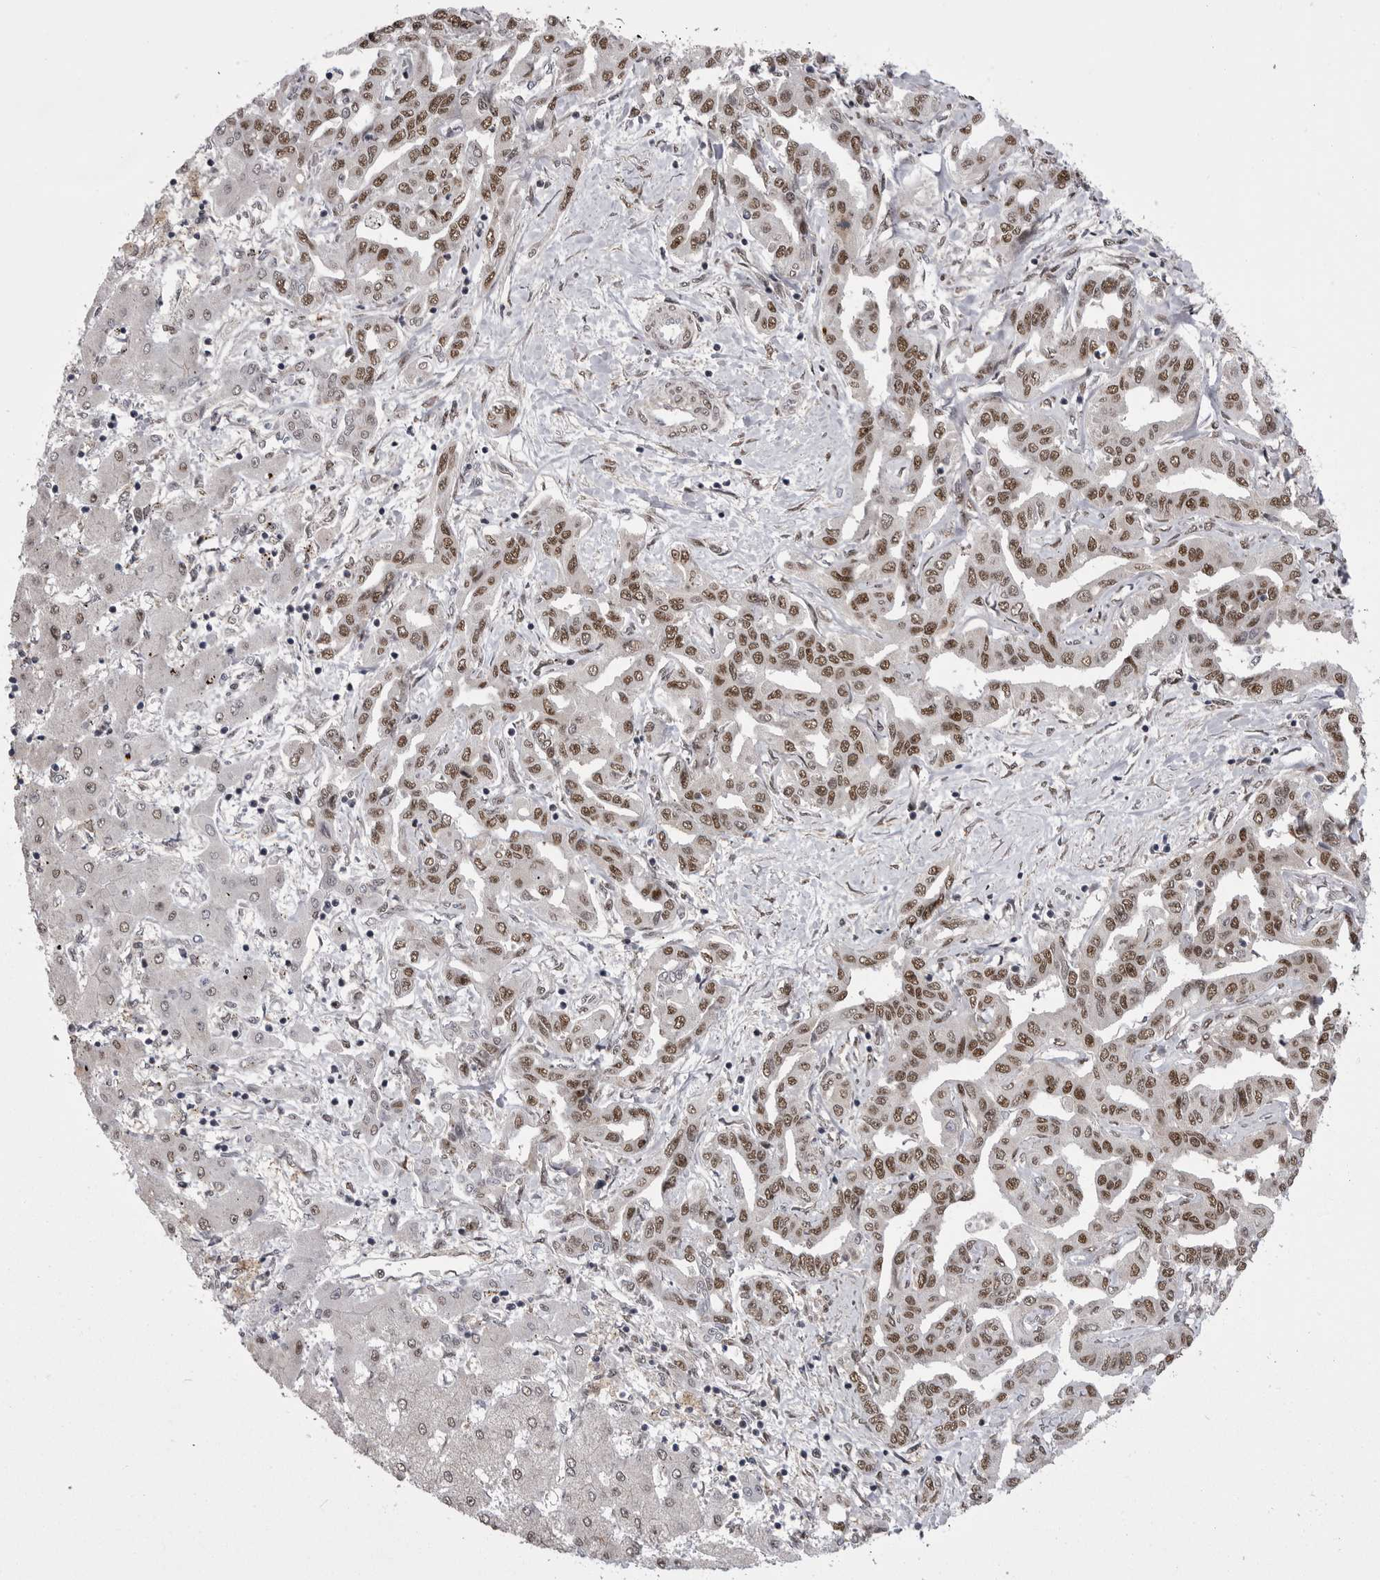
{"staining": {"intensity": "strong", "quantity": ">75%", "location": "nuclear"}, "tissue": "liver cancer", "cell_type": "Tumor cells", "image_type": "cancer", "snomed": [{"axis": "morphology", "description": "Cholangiocarcinoma"}, {"axis": "topography", "description": "Liver"}], "caption": "This is a histology image of immunohistochemistry staining of liver cancer (cholangiocarcinoma), which shows strong positivity in the nuclear of tumor cells.", "gene": "MEPCE", "patient": {"sex": "male", "age": 59}}